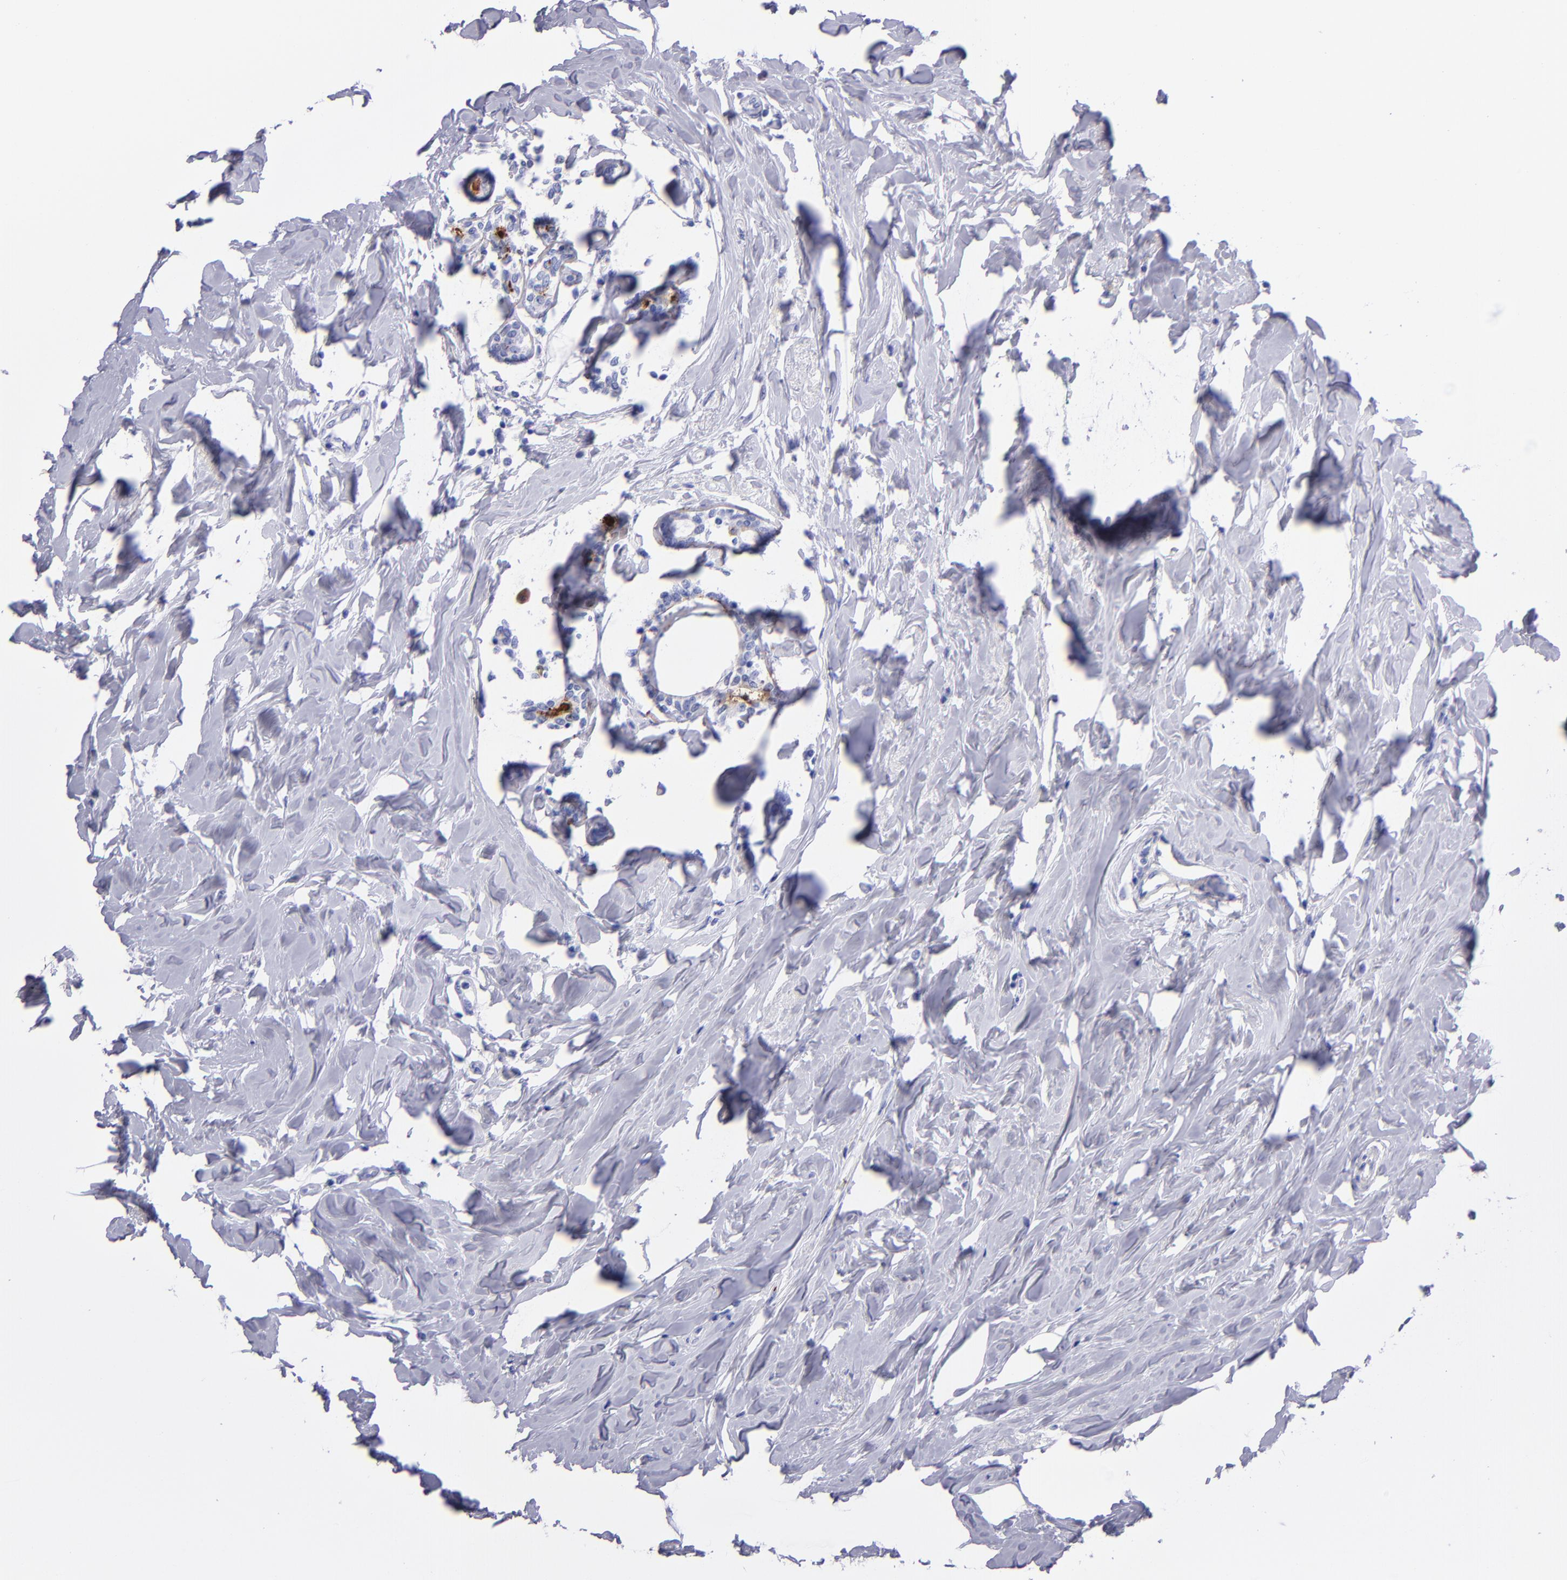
{"staining": {"intensity": "negative", "quantity": "none", "location": "none"}, "tissue": "breast cancer", "cell_type": "Tumor cells", "image_type": "cancer", "snomed": [{"axis": "morphology", "description": "Lobular carcinoma"}, {"axis": "topography", "description": "Breast"}], "caption": "DAB immunohistochemical staining of human breast cancer (lobular carcinoma) displays no significant staining in tumor cells. (DAB immunohistochemistry (IHC) with hematoxylin counter stain).", "gene": "EFCAB13", "patient": {"sex": "female", "age": 51}}